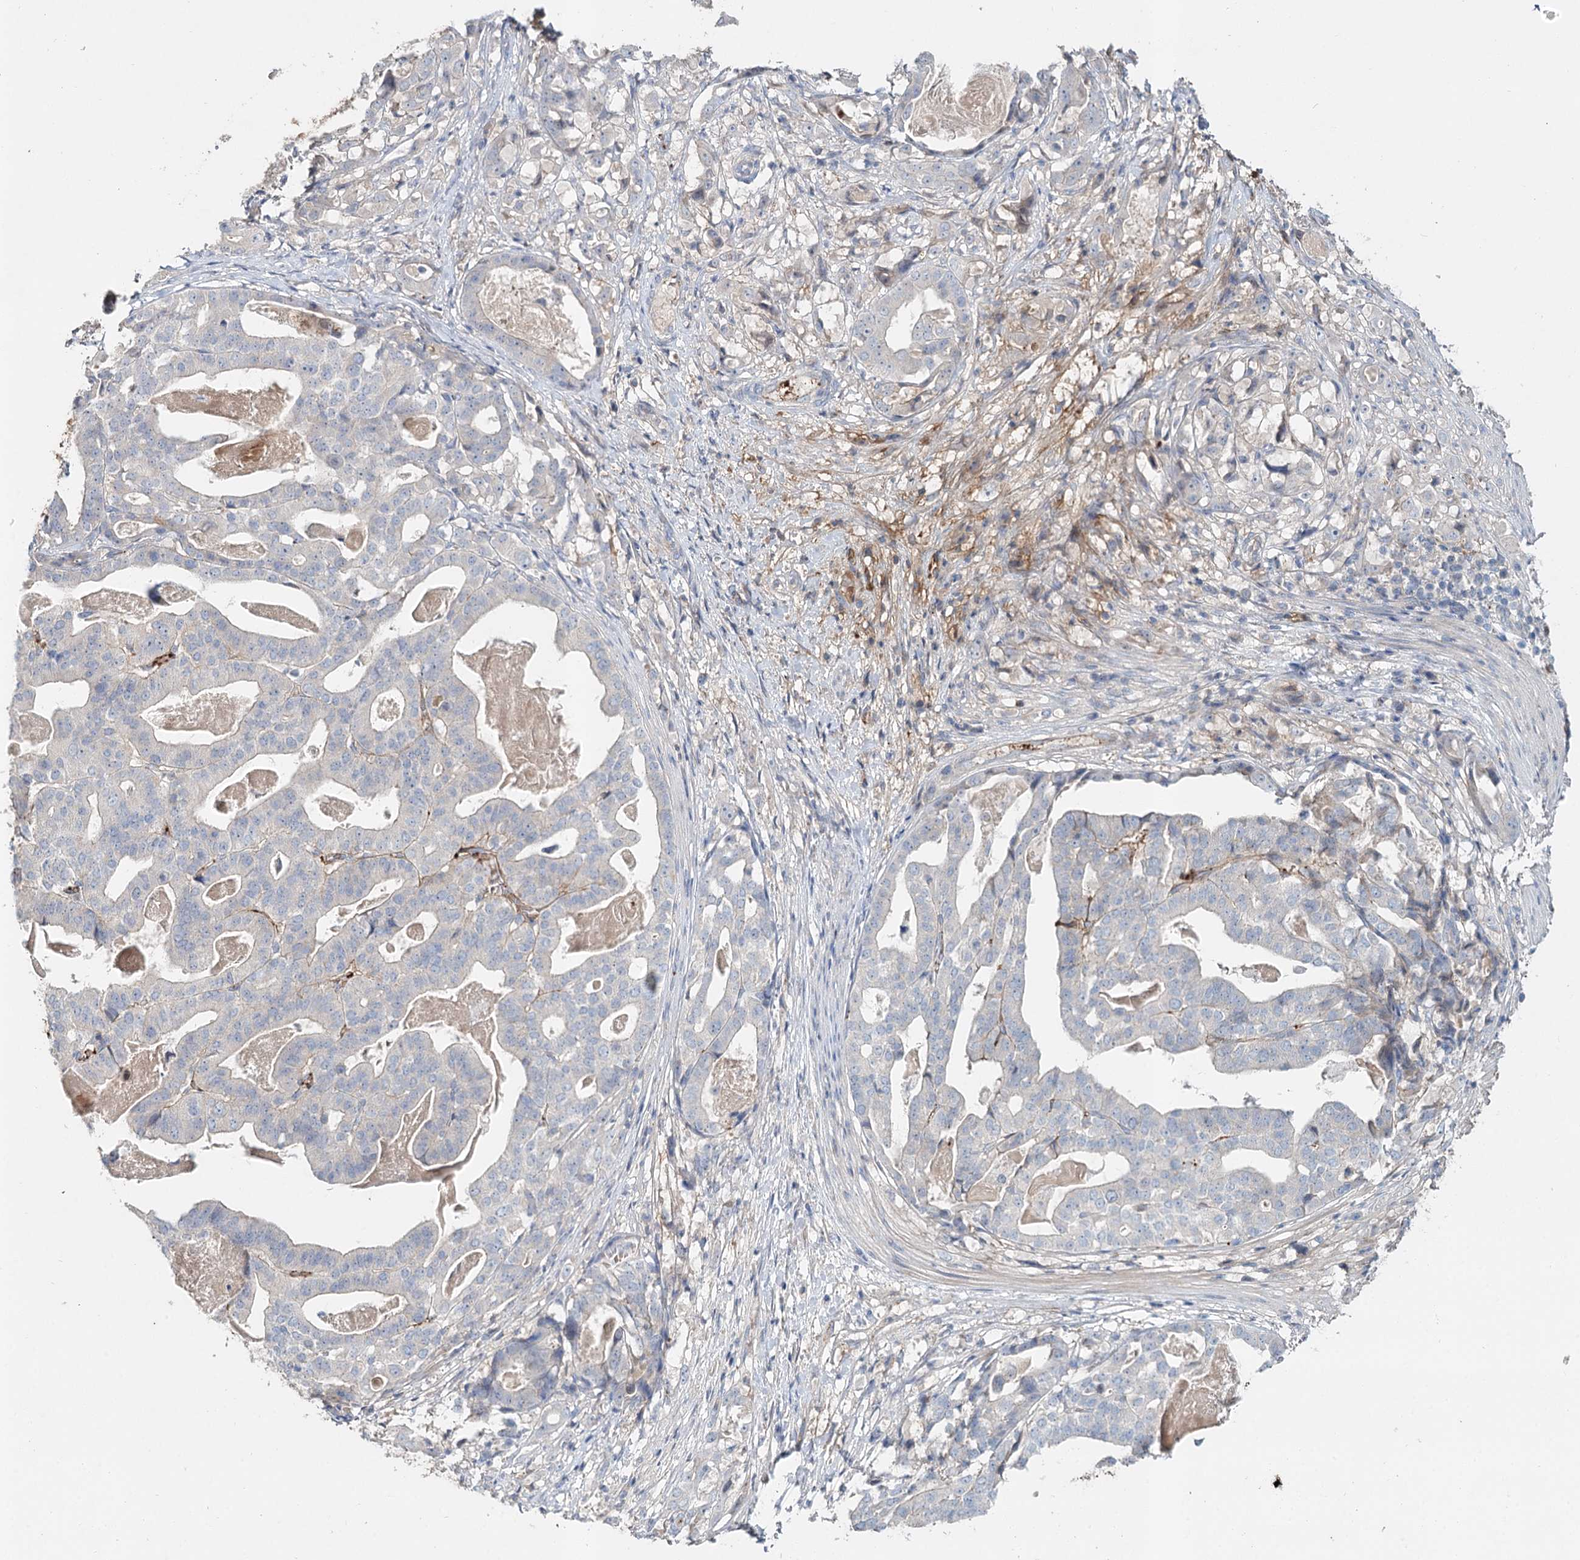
{"staining": {"intensity": "negative", "quantity": "none", "location": "none"}, "tissue": "stomach cancer", "cell_type": "Tumor cells", "image_type": "cancer", "snomed": [{"axis": "morphology", "description": "Adenocarcinoma, NOS"}, {"axis": "topography", "description": "Stomach"}], "caption": "This is an IHC histopathology image of stomach cancer (adenocarcinoma). There is no positivity in tumor cells.", "gene": "ALKBH8", "patient": {"sex": "male", "age": 48}}